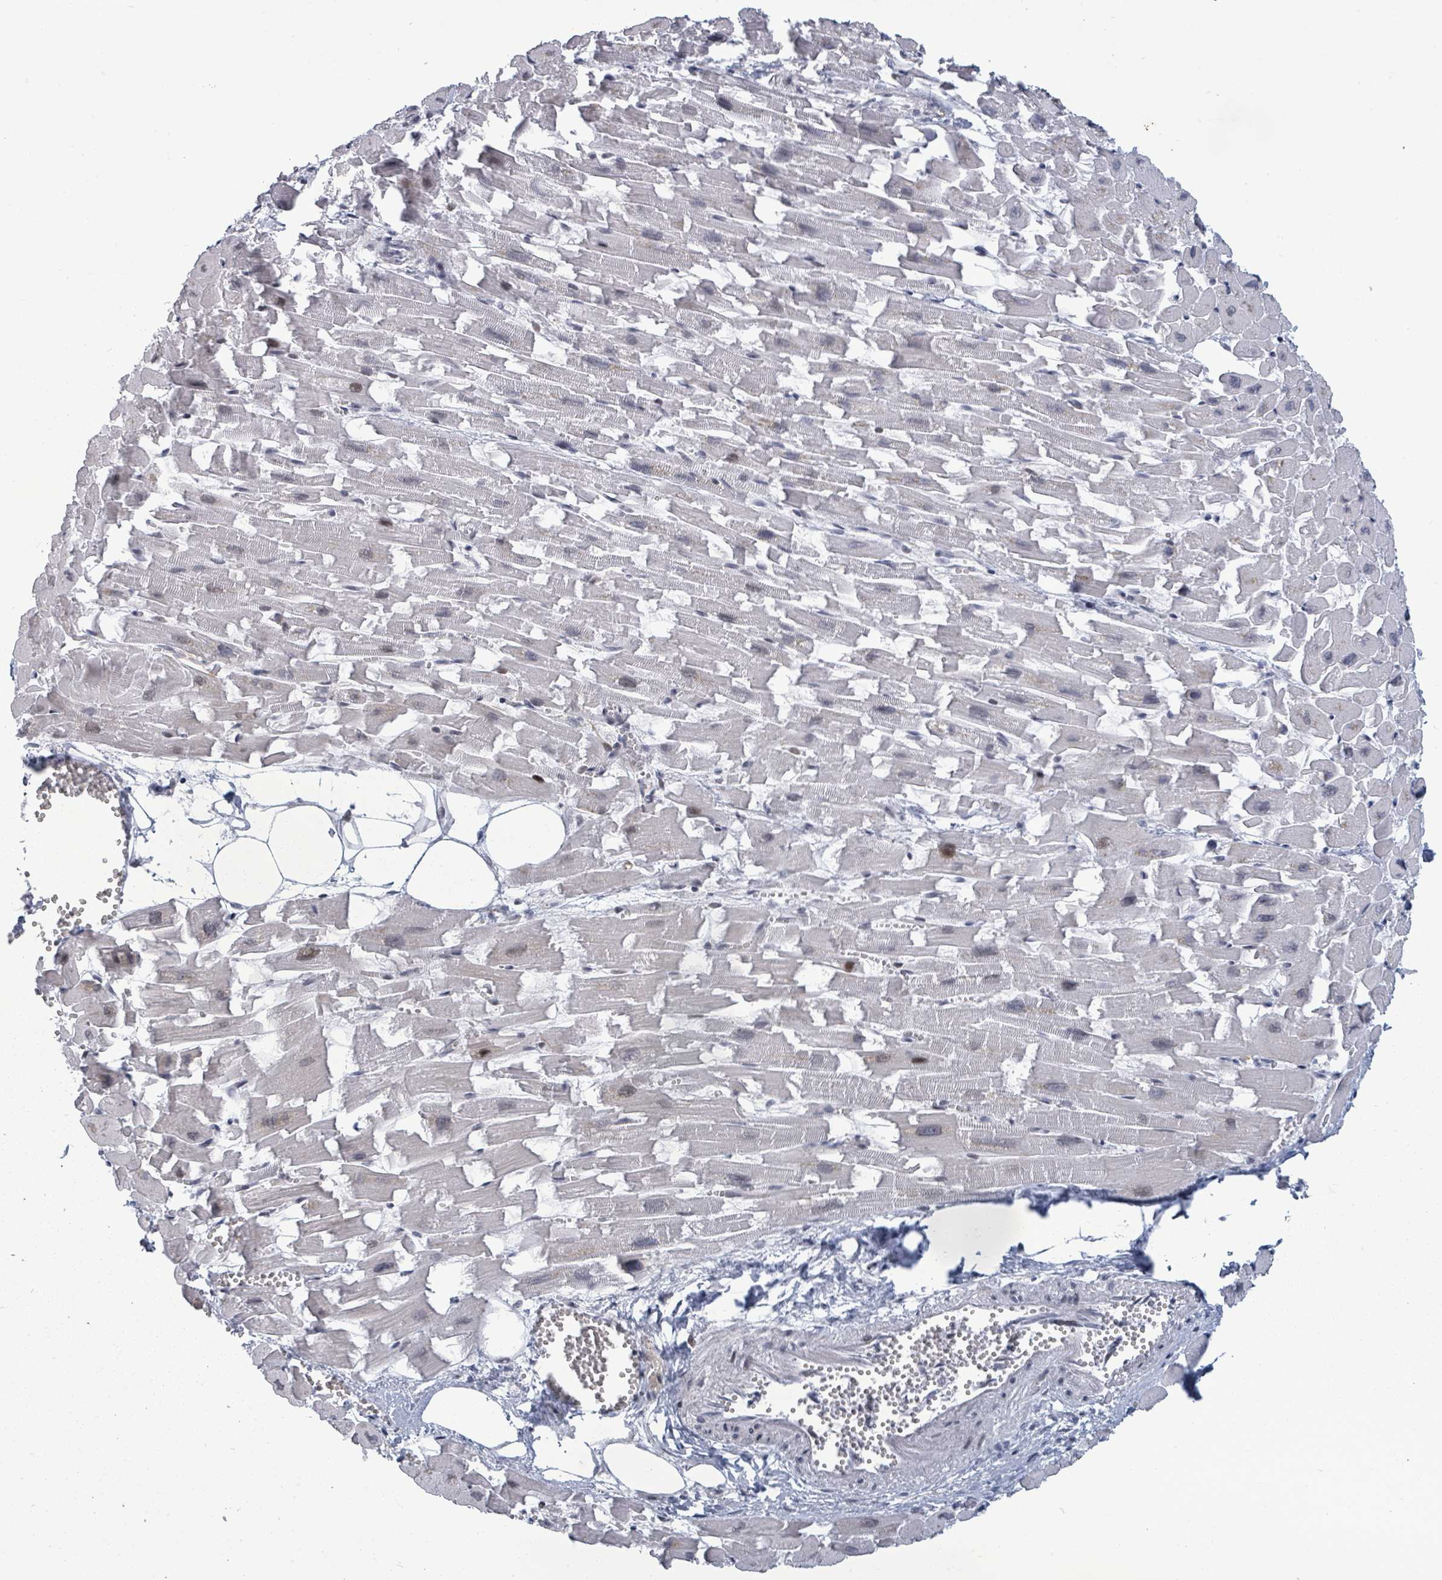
{"staining": {"intensity": "weak", "quantity": "25%-75%", "location": "cytoplasmic/membranous,nuclear"}, "tissue": "heart muscle", "cell_type": "Cardiomyocytes", "image_type": "normal", "snomed": [{"axis": "morphology", "description": "Normal tissue, NOS"}, {"axis": "topography", "description": "Heart"}], "caption": "Approximately 25%-75% of cardiomyocytes in normal human heart muscle reveal weak cytoplasmic/membranous,nuclear protein positivity as visualized by brown immunohistochemical staining.", "gene": "BIVM", "patient": {"sex": "female", "age": 64}}